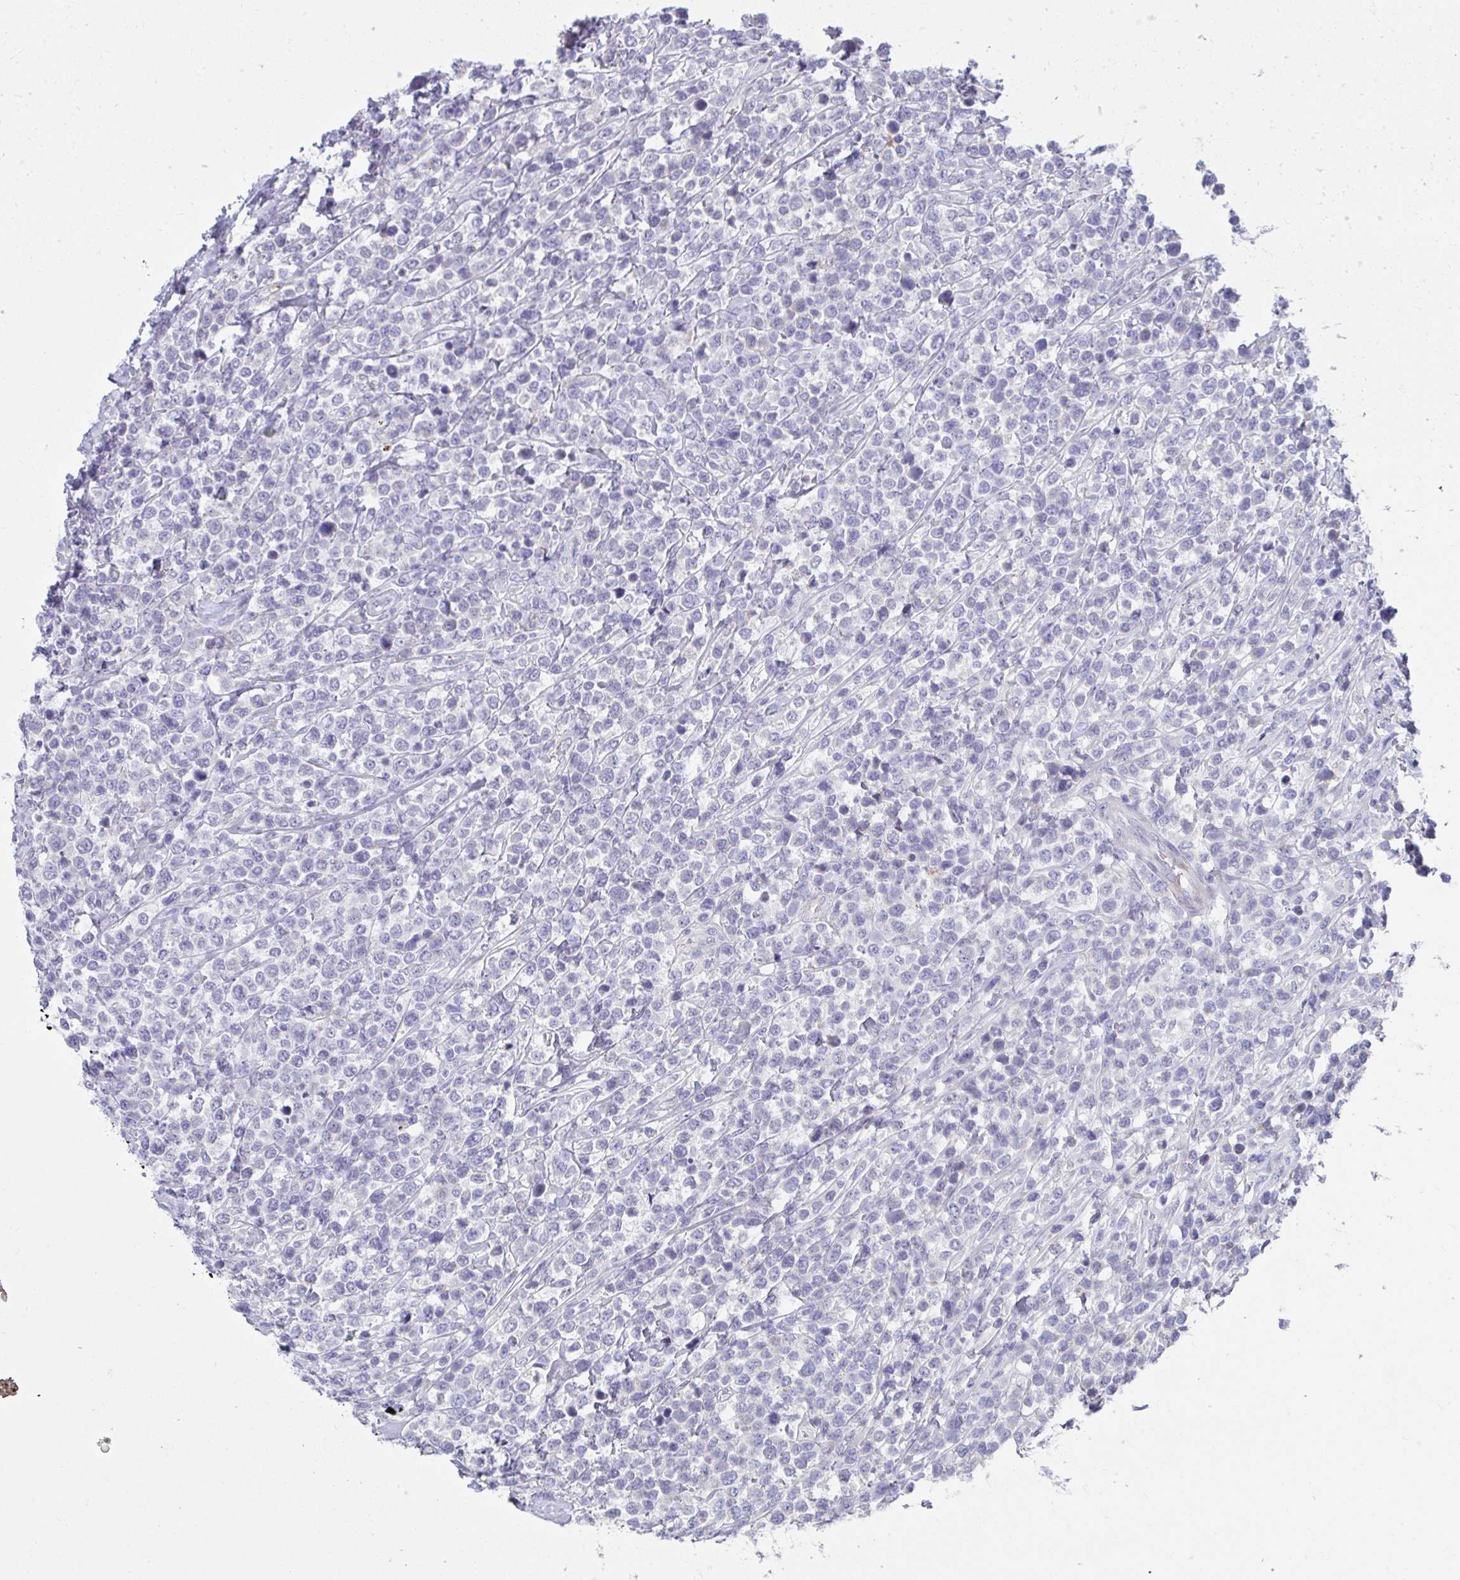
{"staining": {"intensity": "negative", "quantity": "none", "location": "none"}, "tissue": "lymphoma", "cell_type": "Tumor cells", "image_type": "cancer", "snomed": [{"axis": "morphology", "description": "Malignant lymphoma, non-Hodgkin's type, High grade"}, {"axis": "topography", "description": "Soft tissue"}], "caption": "An image of malignant lymphoma, non-Hodgkin's type (high-grade) stained for a protein reveals no brown staining in tumor cells.", "gene": "PIGZ", "patient": {"sex": "female", "age": 56}}